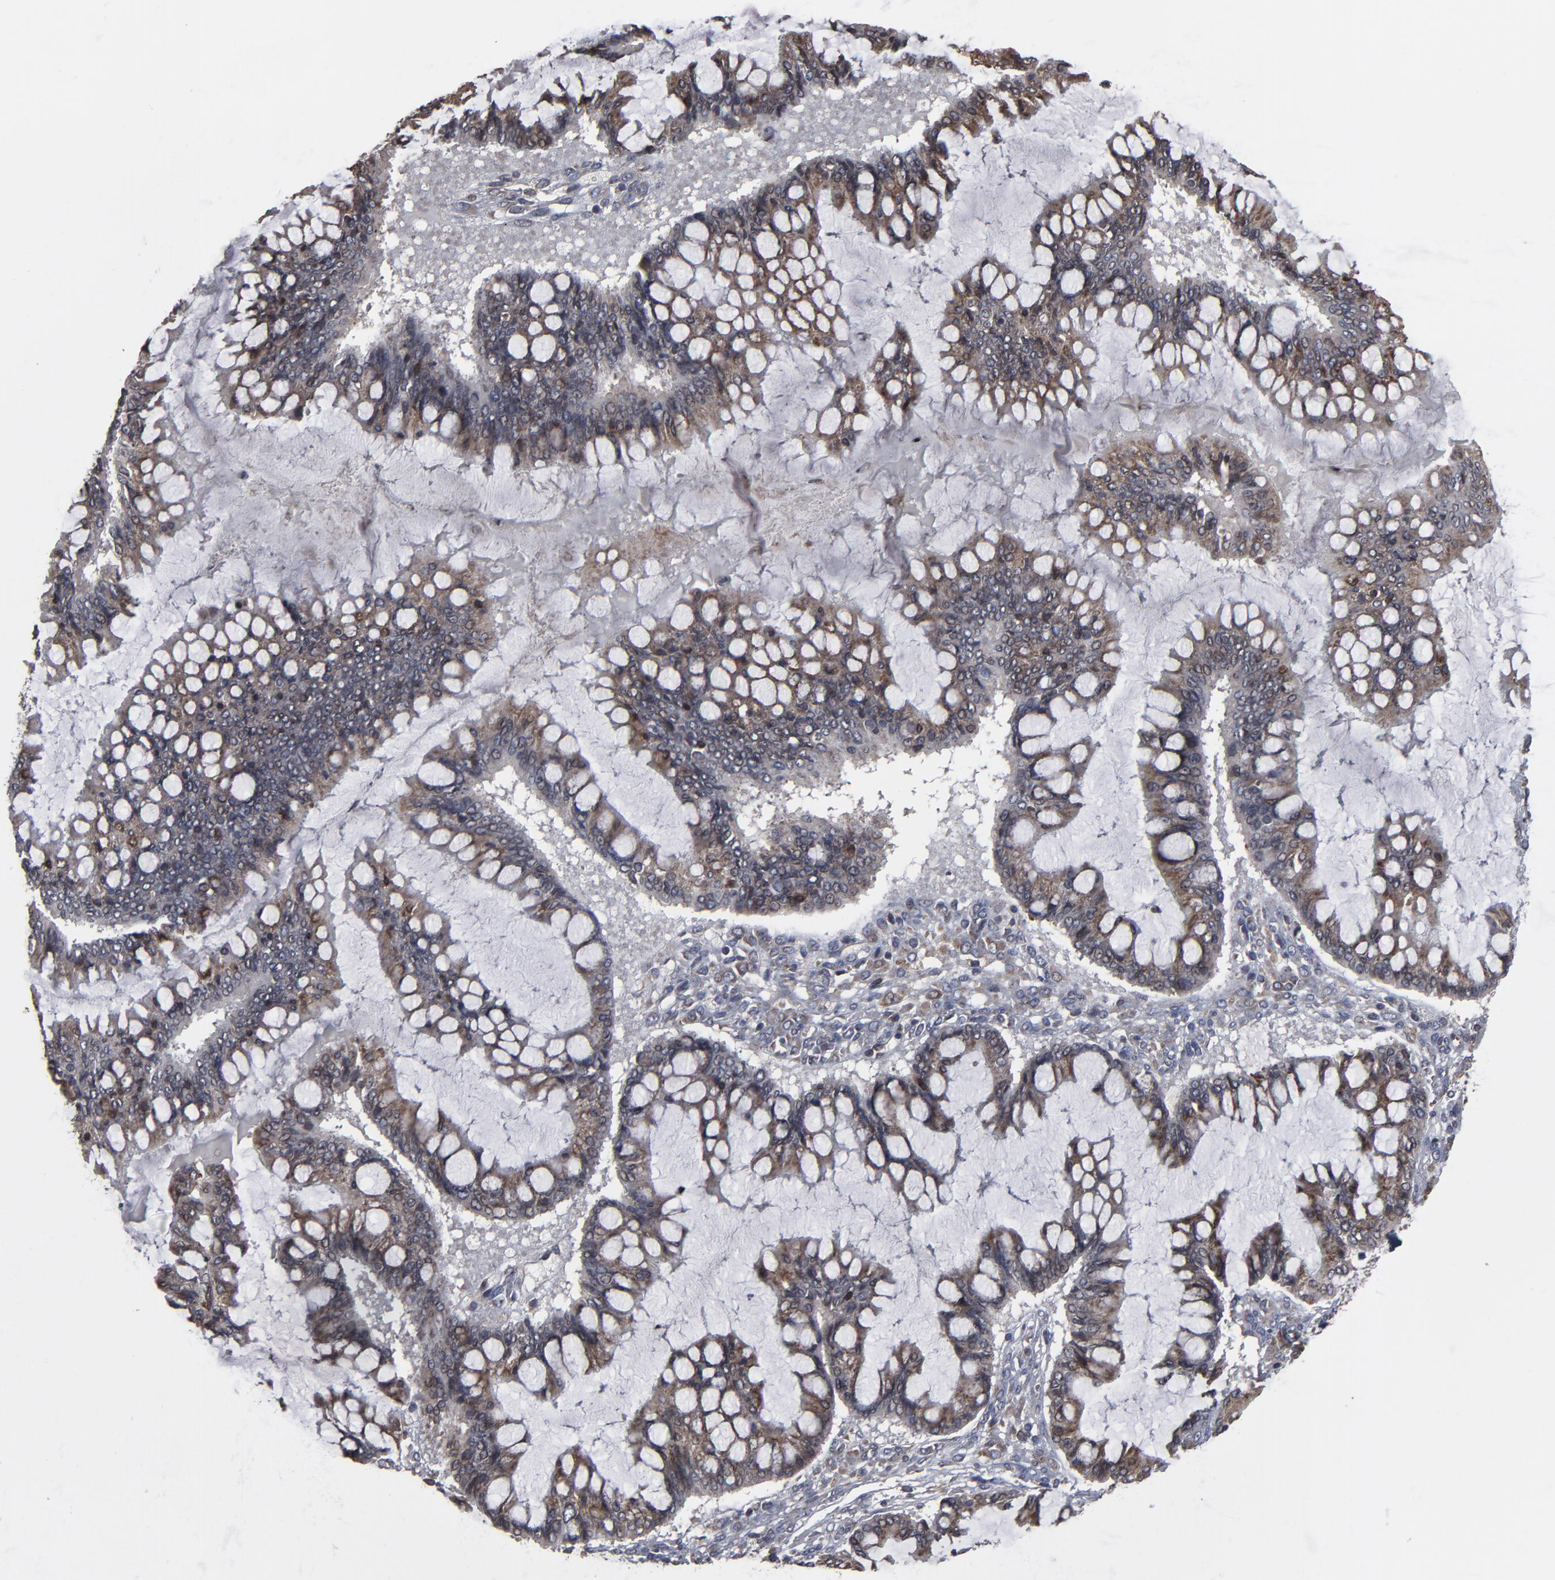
{"staining": {"intensity": "moderate", "quantity": ">75%", "location": "cytoplasmic/membranous"}, "tissue": "ovarian cancer", "cell_type": "Tumor cells", "image_type": "cancer", "snomed": [{"axis": "morphology", "description": "Cystadenocarcinoma, mucinous, NOS"}, {"axis": "topography", "description": "Ovary"}], "caption": "Protein expression analysis of human mucinous cystadenocarcinoma (ovarian) reveals moderate cytoplasmic/membranous expression in approximately >75% of tumor cells. Using DAB (brown) and hematoxylin (blue) stains, captured at high magnification using brightfield microscopy.", "gene": "CNIH1", "patient": {"sex": "female", "age": 73}}